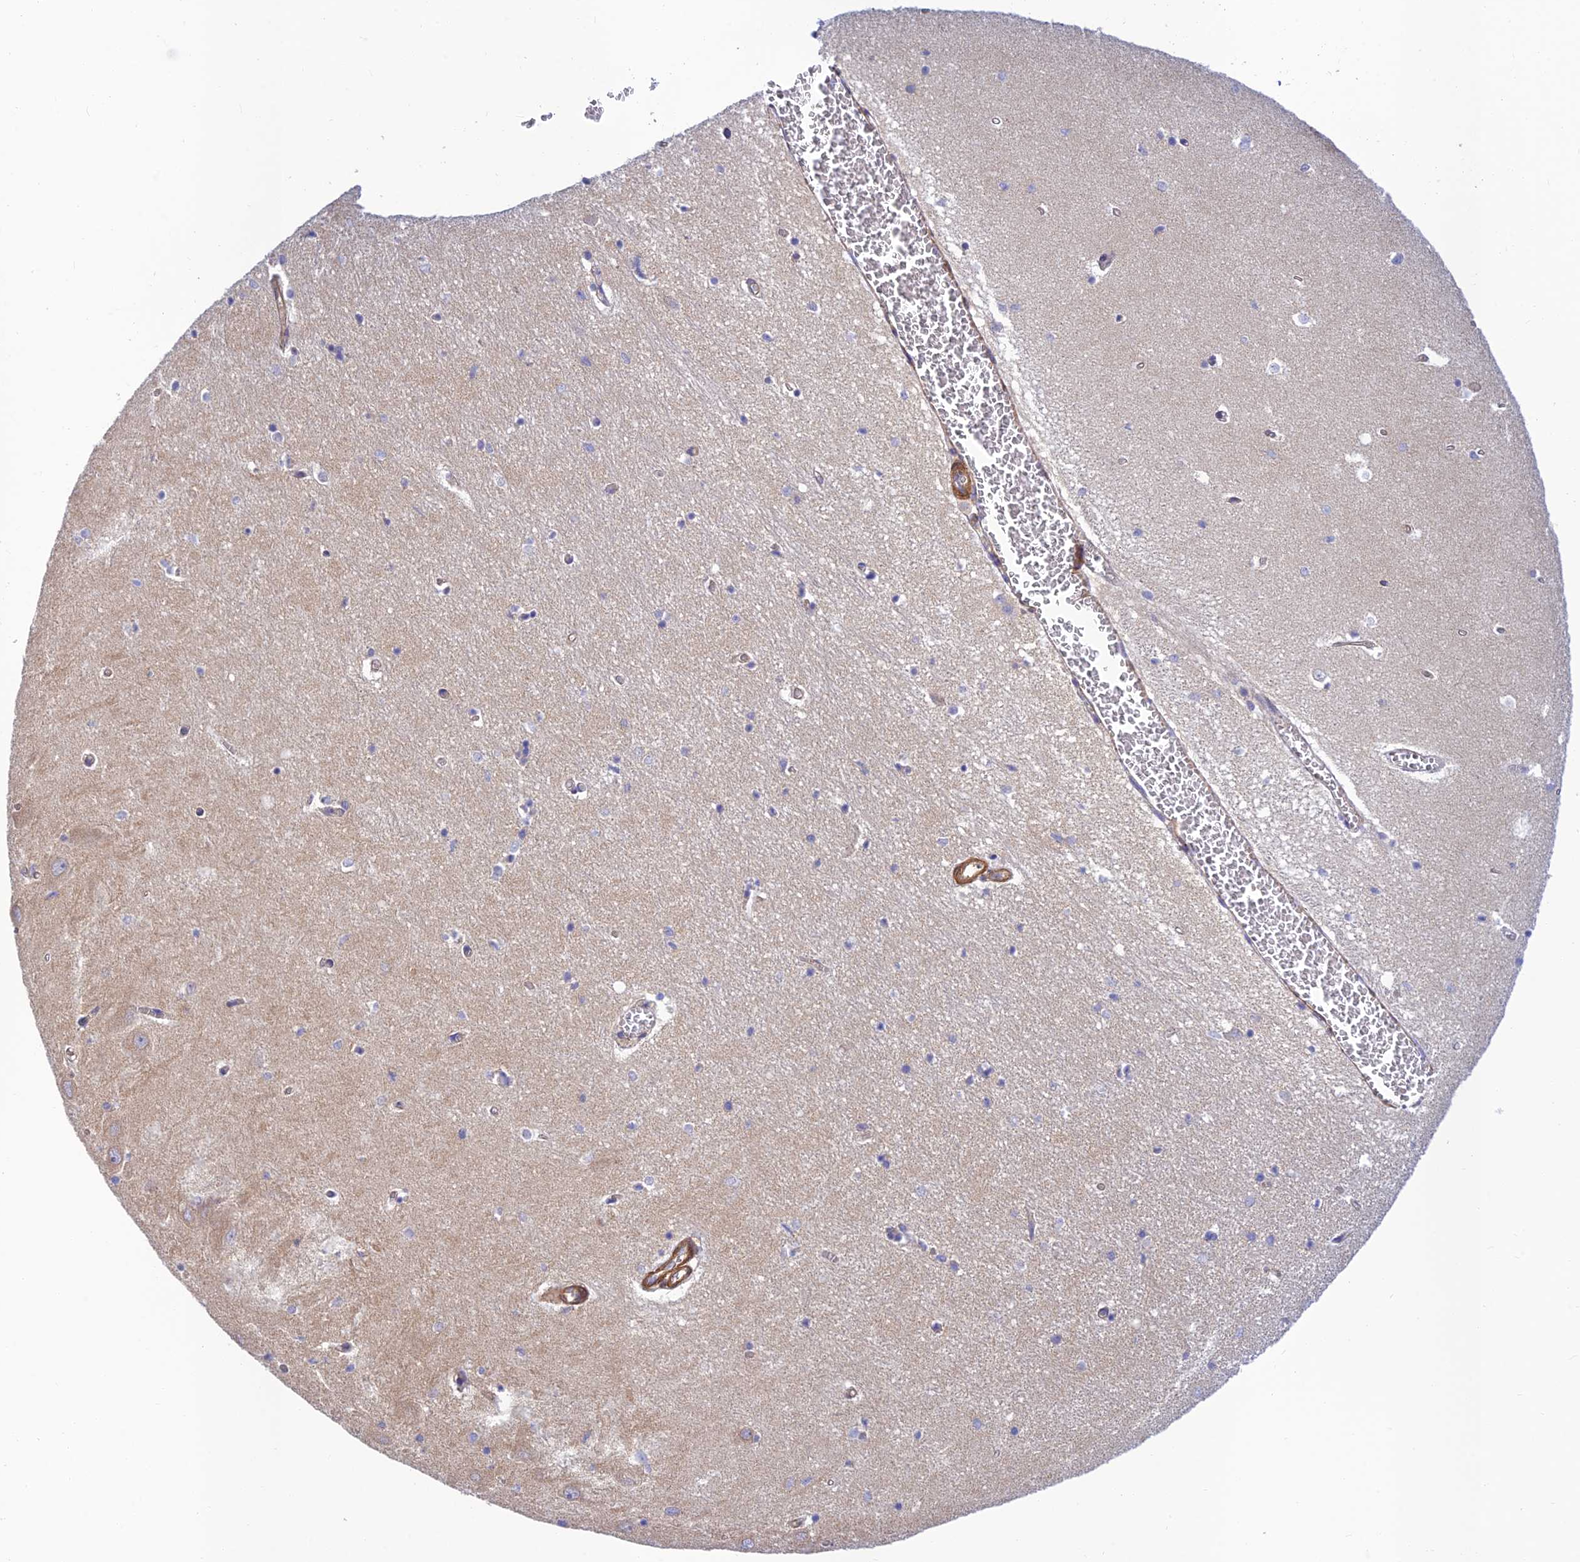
{"staining": {"intensity": "negative", "quantity": "none", "location": "none"}, "tissue": "hippocampus", "cell_type": "Glial cells", "image_type": "normal", "snomed": [{"axis": "morphology", "description": "Normal tissue, NOS"}, {"axis": "topography", "description": "Hippocampus"}], "caption": "Glial cells are negative for brown protein staining in normal hippocampus. (Immunohistochemistry, brightfield microscopy, high magnification).", "gene": "PPP1R12C", "patient": {"sex": "female", "age": 64}}